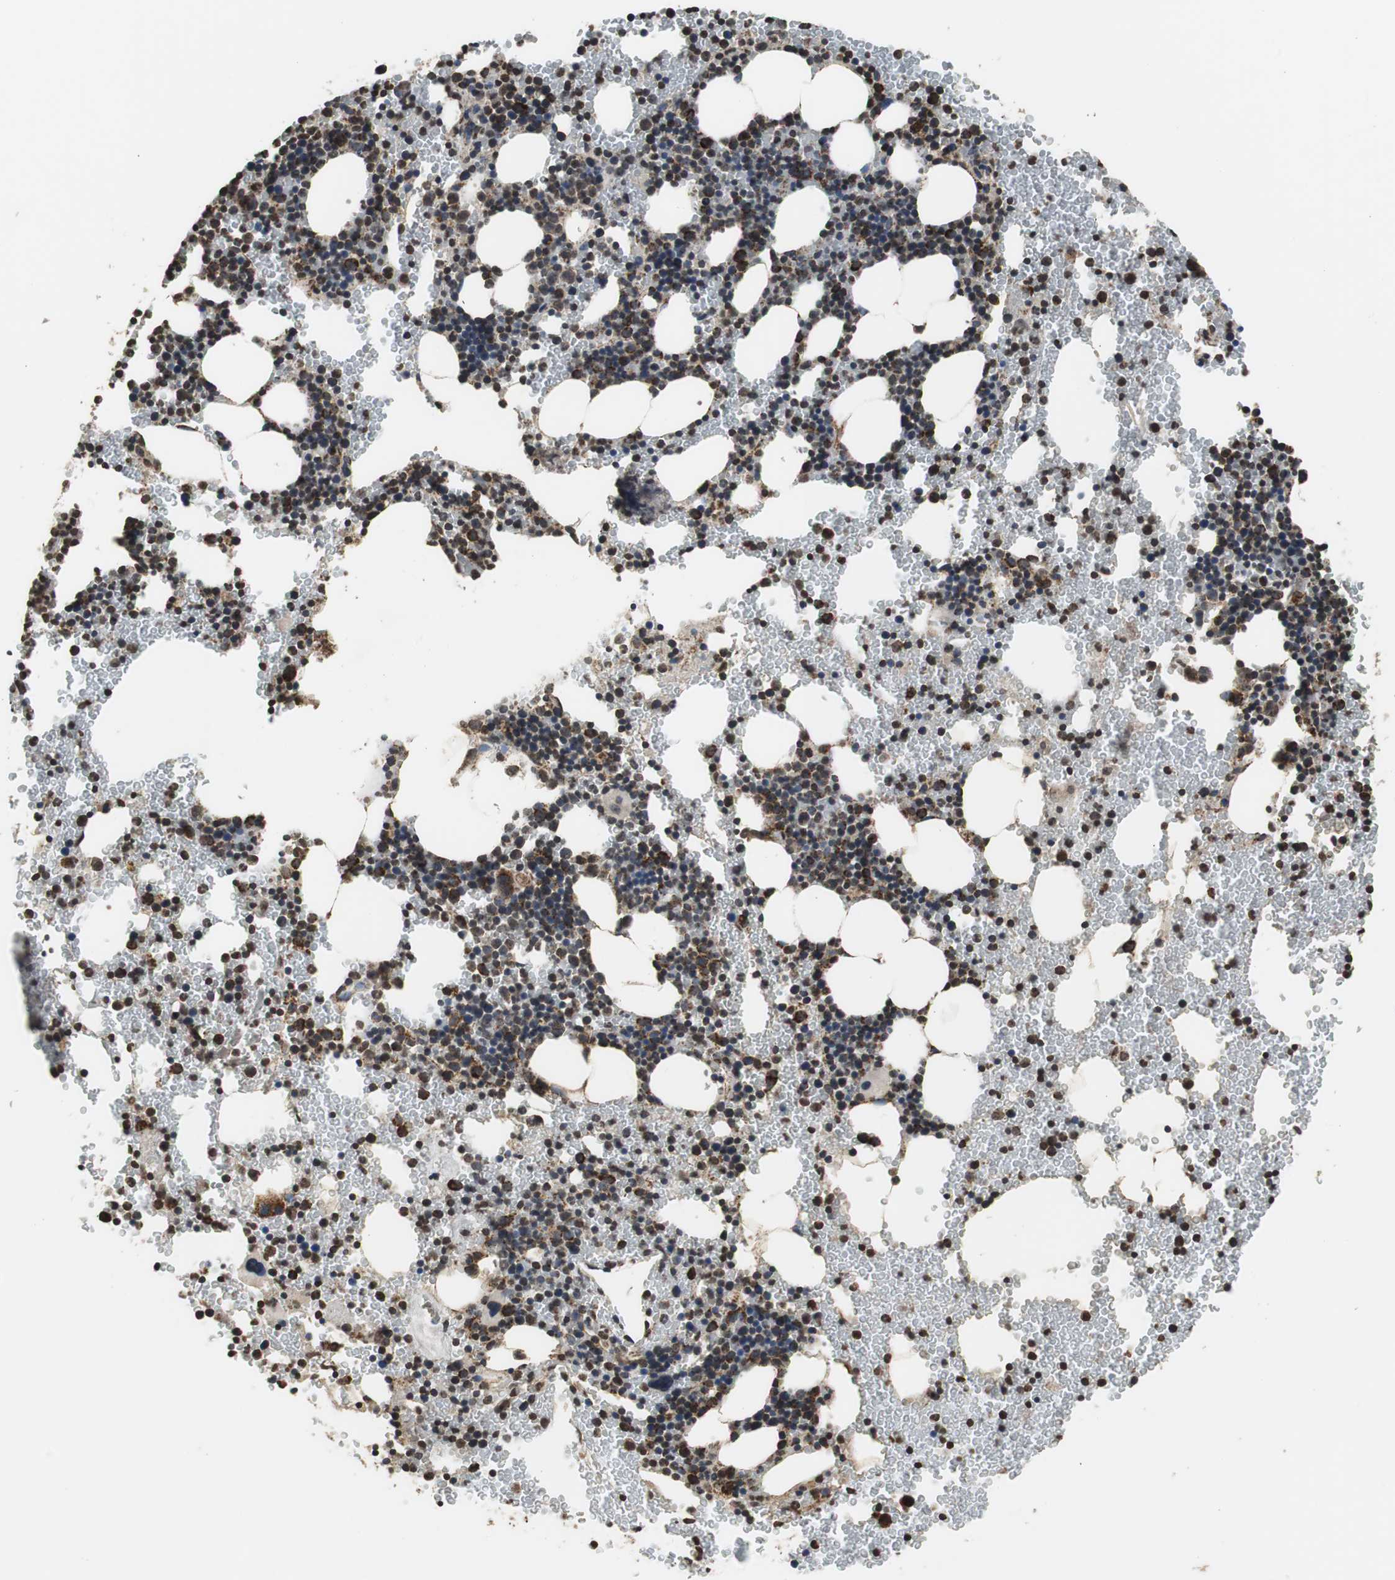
{"staining": {"intensity": "strong", "quantity": ">75%", "location": "cytoplasmic/membranous"}, "tissue": "bone marrow", "cell_type": "Hematopoietic cells", "image_type": "normal", "snomed": [{"axis": "morphology", "description": "Normal tissue, NOS"}, {"axis": "morphology", "description": "Inflammation, NOS"}, {"axis": "topography", "description": "Bone marrow"}], "caption": "The image reveals a brown stain indicating the presence of a protein in the cytoplasmic/membranous of hematopoietic cells in bone marrow.", "gene": "HSPA9", "patient": {"sex": "male", "age": 22}}